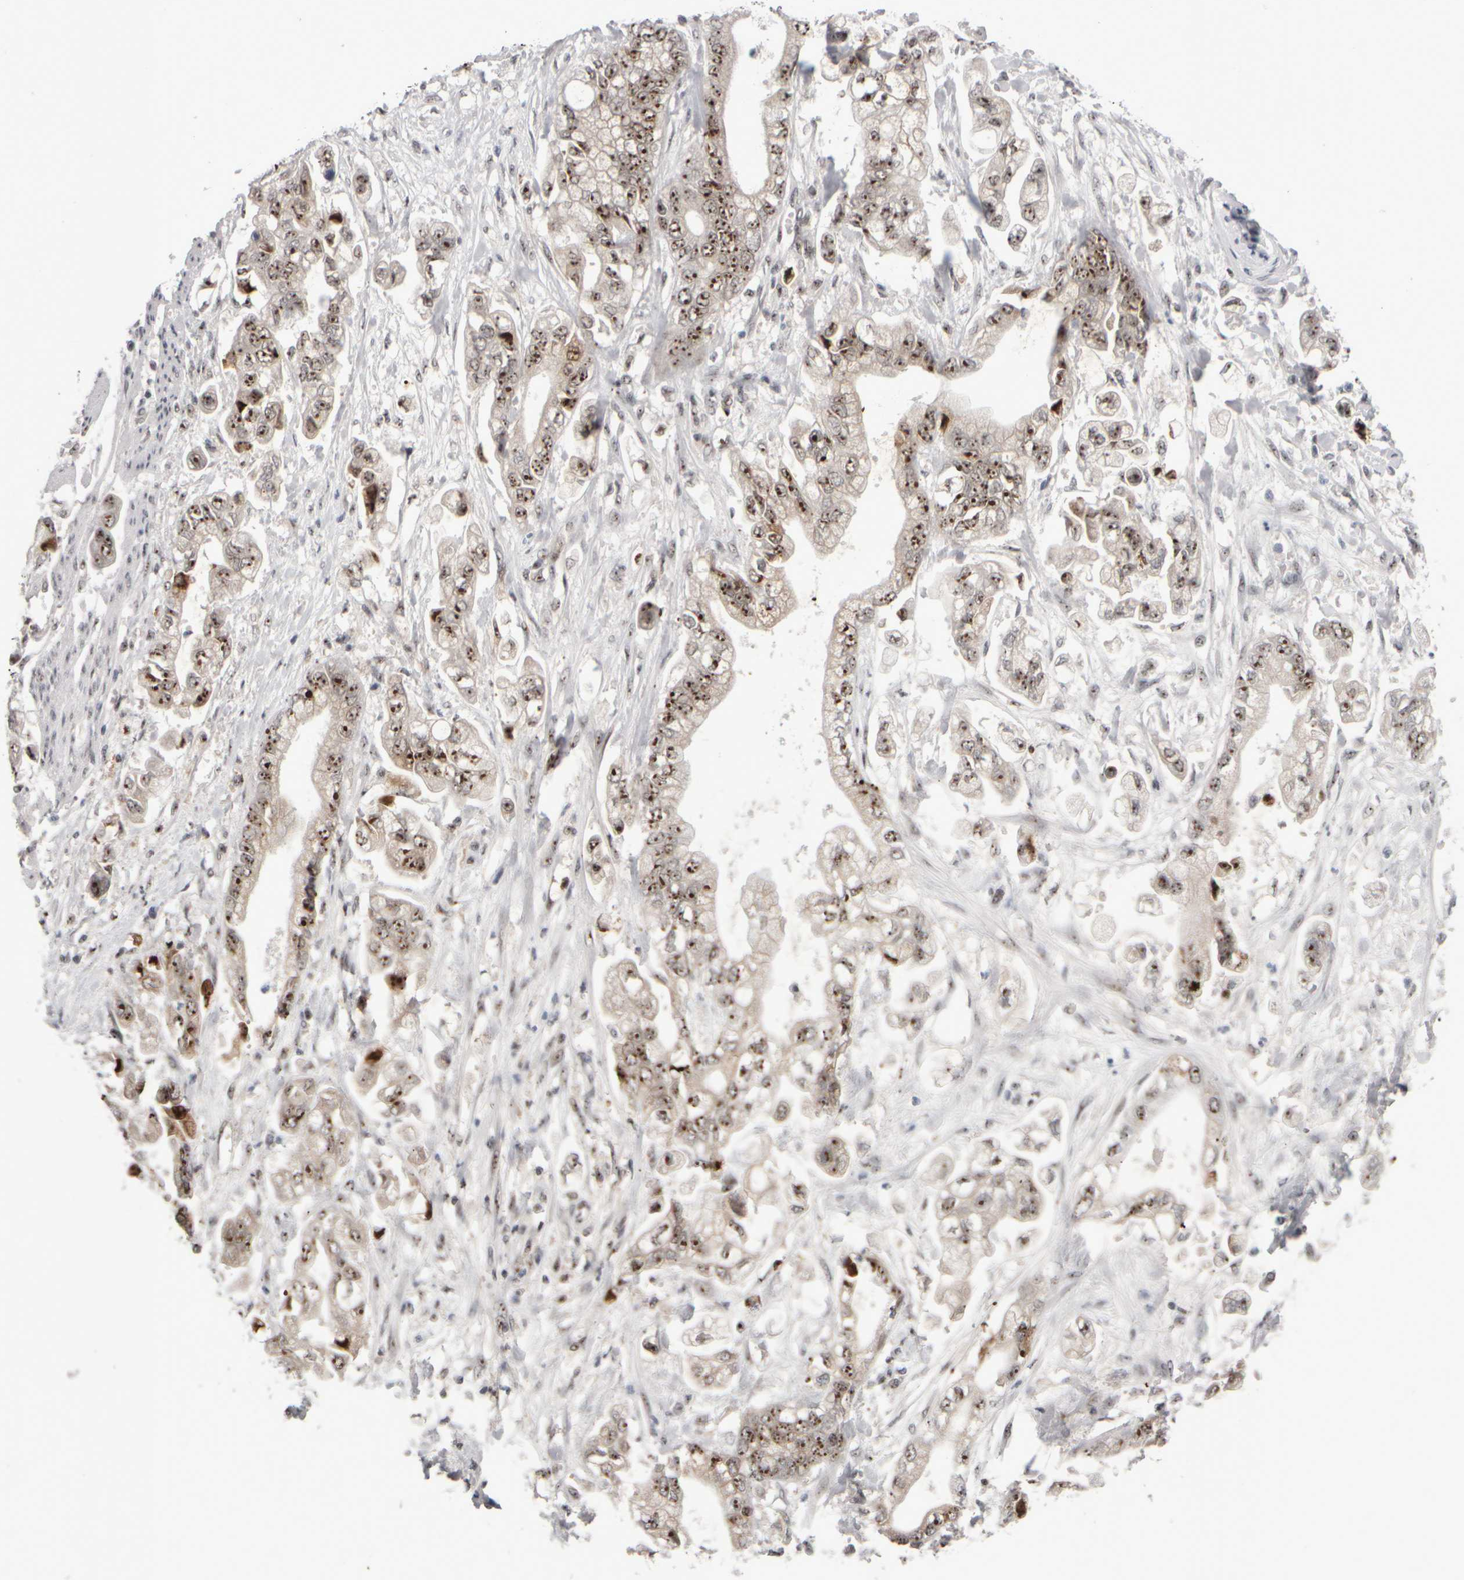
{"staining": {"intensity": "strong", "quantity": ">75%", "location": "nuclear"}, "tissue": "stomach cancer", "cell_type": "Tumor cells", "image_type": "cancer", "snomed": [{"axis": "morphology", "description": "Normal tissue, NOS"}, {"axis": "morphology", "description": "Adenocarcinoma, NOS"}, {"axis": "topography", "description": "Stomach"}], "caption": "This is a photomicrograph of IHC staining of adenocarcinoma (stomach), which shows strong staining in the nuclear of tumor cells.", "gene": "SURF6", "patient": {"sex": "male", "age": 62}}